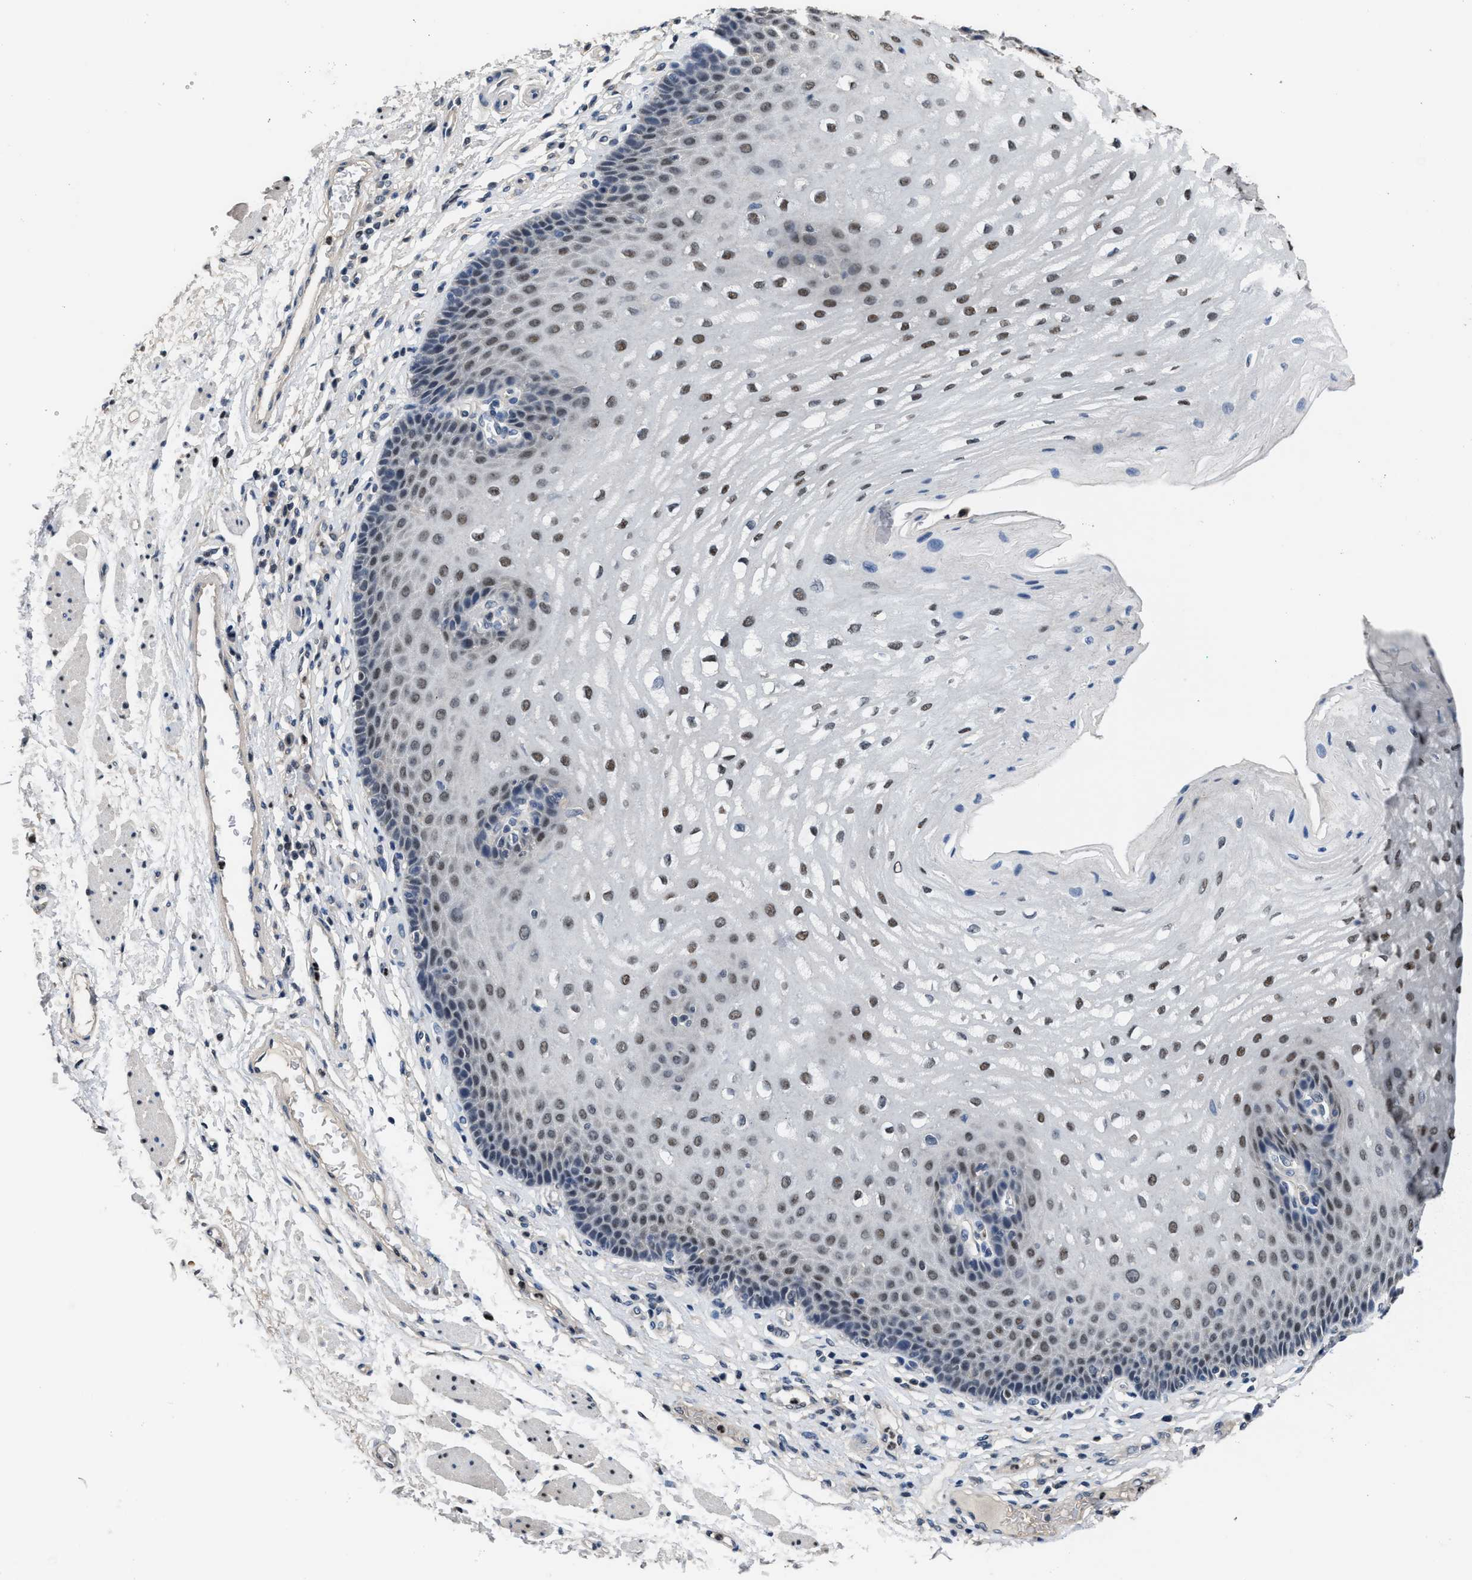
{"staining": {"intensity": "moderate", "quantity": "25%-75%", "location": "nuclear"}, "tissue": "esophagus", "cell_type": "Squamous epithelial cells", "image_type": "normal", "snomed": [{"axis": "morphology", "description": "Normal tissue, NOS"}, {"axis": "topography", "description": "Esophagus"}], "caption": "Esophagus stained with immunohistochemistry (IHC) shows moderate nuclear staining in about 25%-75% of squamous epithelial cells.", "gene": "ZNF20", "patient": {"sex": "male", "age": 54}}